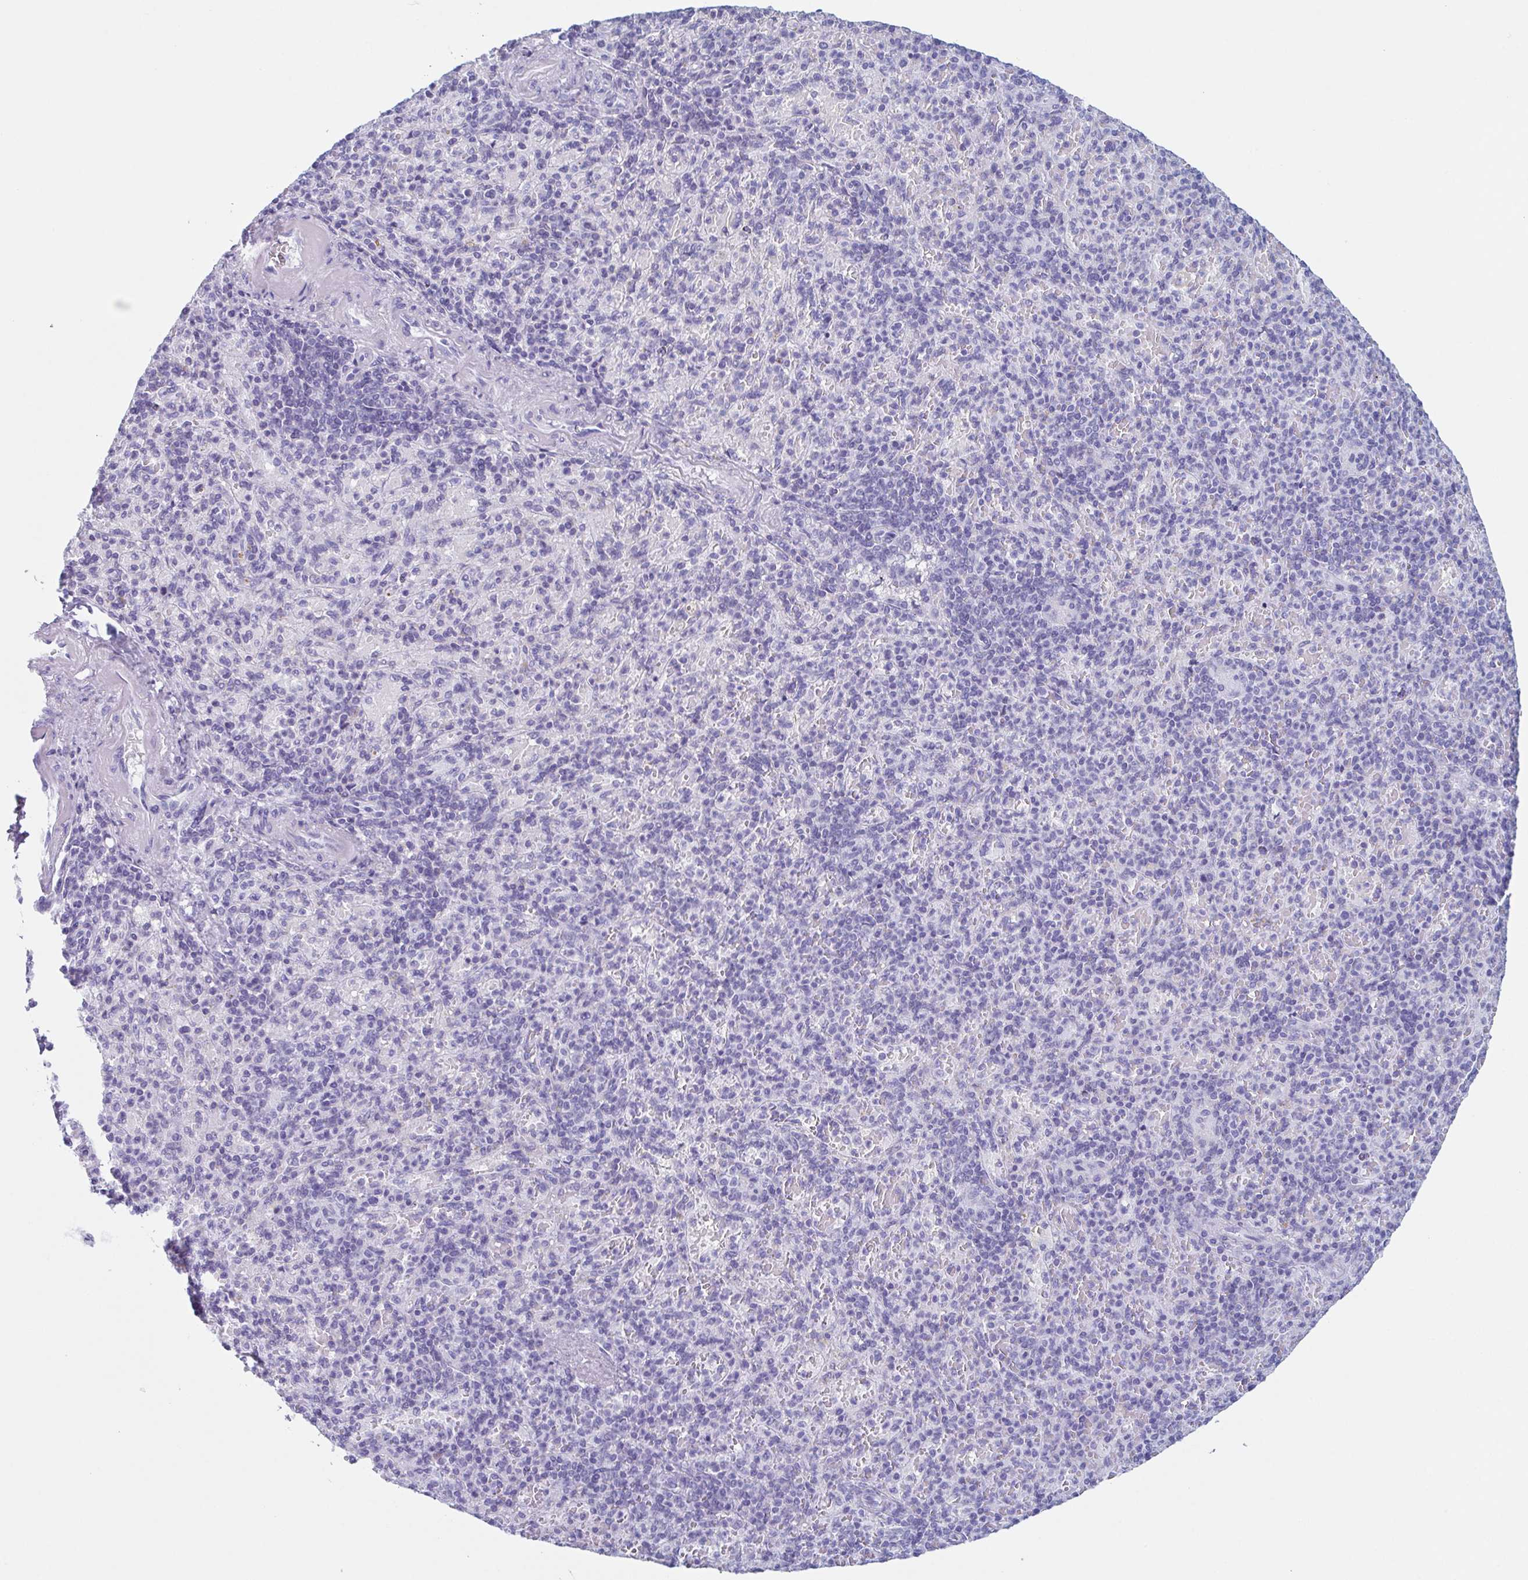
{"staining": {"intensity": "negative", "quantity": "none", "location": "none"}, "tissue": "spleen", "cell_type": "Cells in red pulp", "image_type": "normal", "snomed": [{"axis": "morphology", "description": "Normal tissue, NOS"}, {"axis": "topography", "description": "Spleen"}], "caption": "Micrograph shows no significant protein expression in cells in red pulp of unremarkable spleen.", "gene": "ENKUR", "patient": {"sex": "female", "age": 74}}